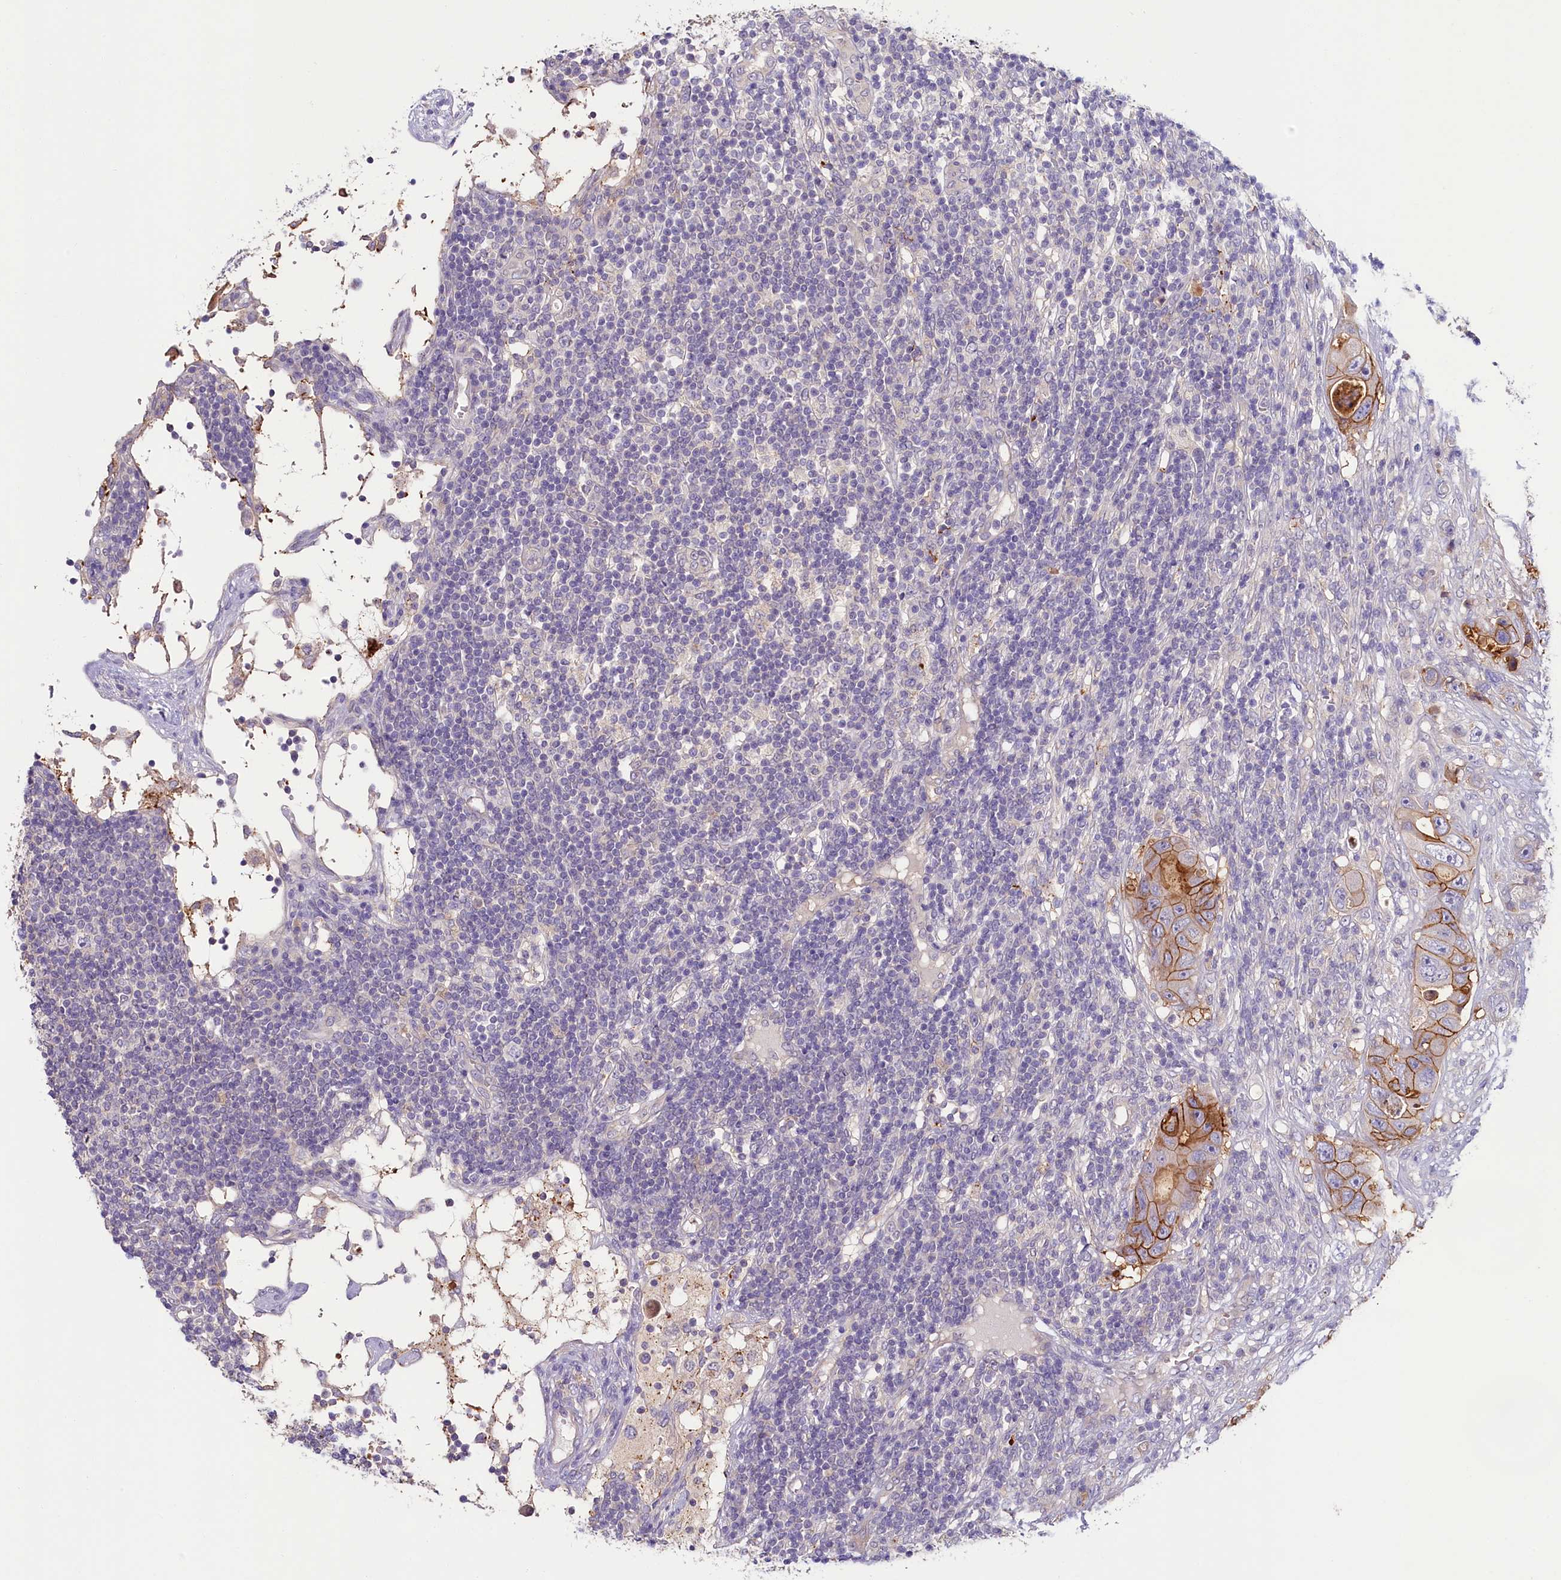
{"staining": {"intensity": "strong", "quantity": ">75%", "location": "cytoplasmic/membranous"}, "tissue": "colorectal cancer", "cell_type": "Tumor cells", "image_type": "cancer", "snomed": [{"axis": "morphology", "description": "Adenocarcinoma, NOS"}, {"axis": "topography", "description": "Colon"}], "caption": "Immunohistochemistry image of neoplastic tissue: adenocarcinoma (colorectal) stained using immunohistochemistry (IHC) exhibits high levels of strong protein expression localized specifically in the cytoplasmic/membranous of tumor cells, appearing as a cytoplasmic/membranous brown color.", "gene": "PDE6D", "patient": {"sex": "female", "age": 46}}